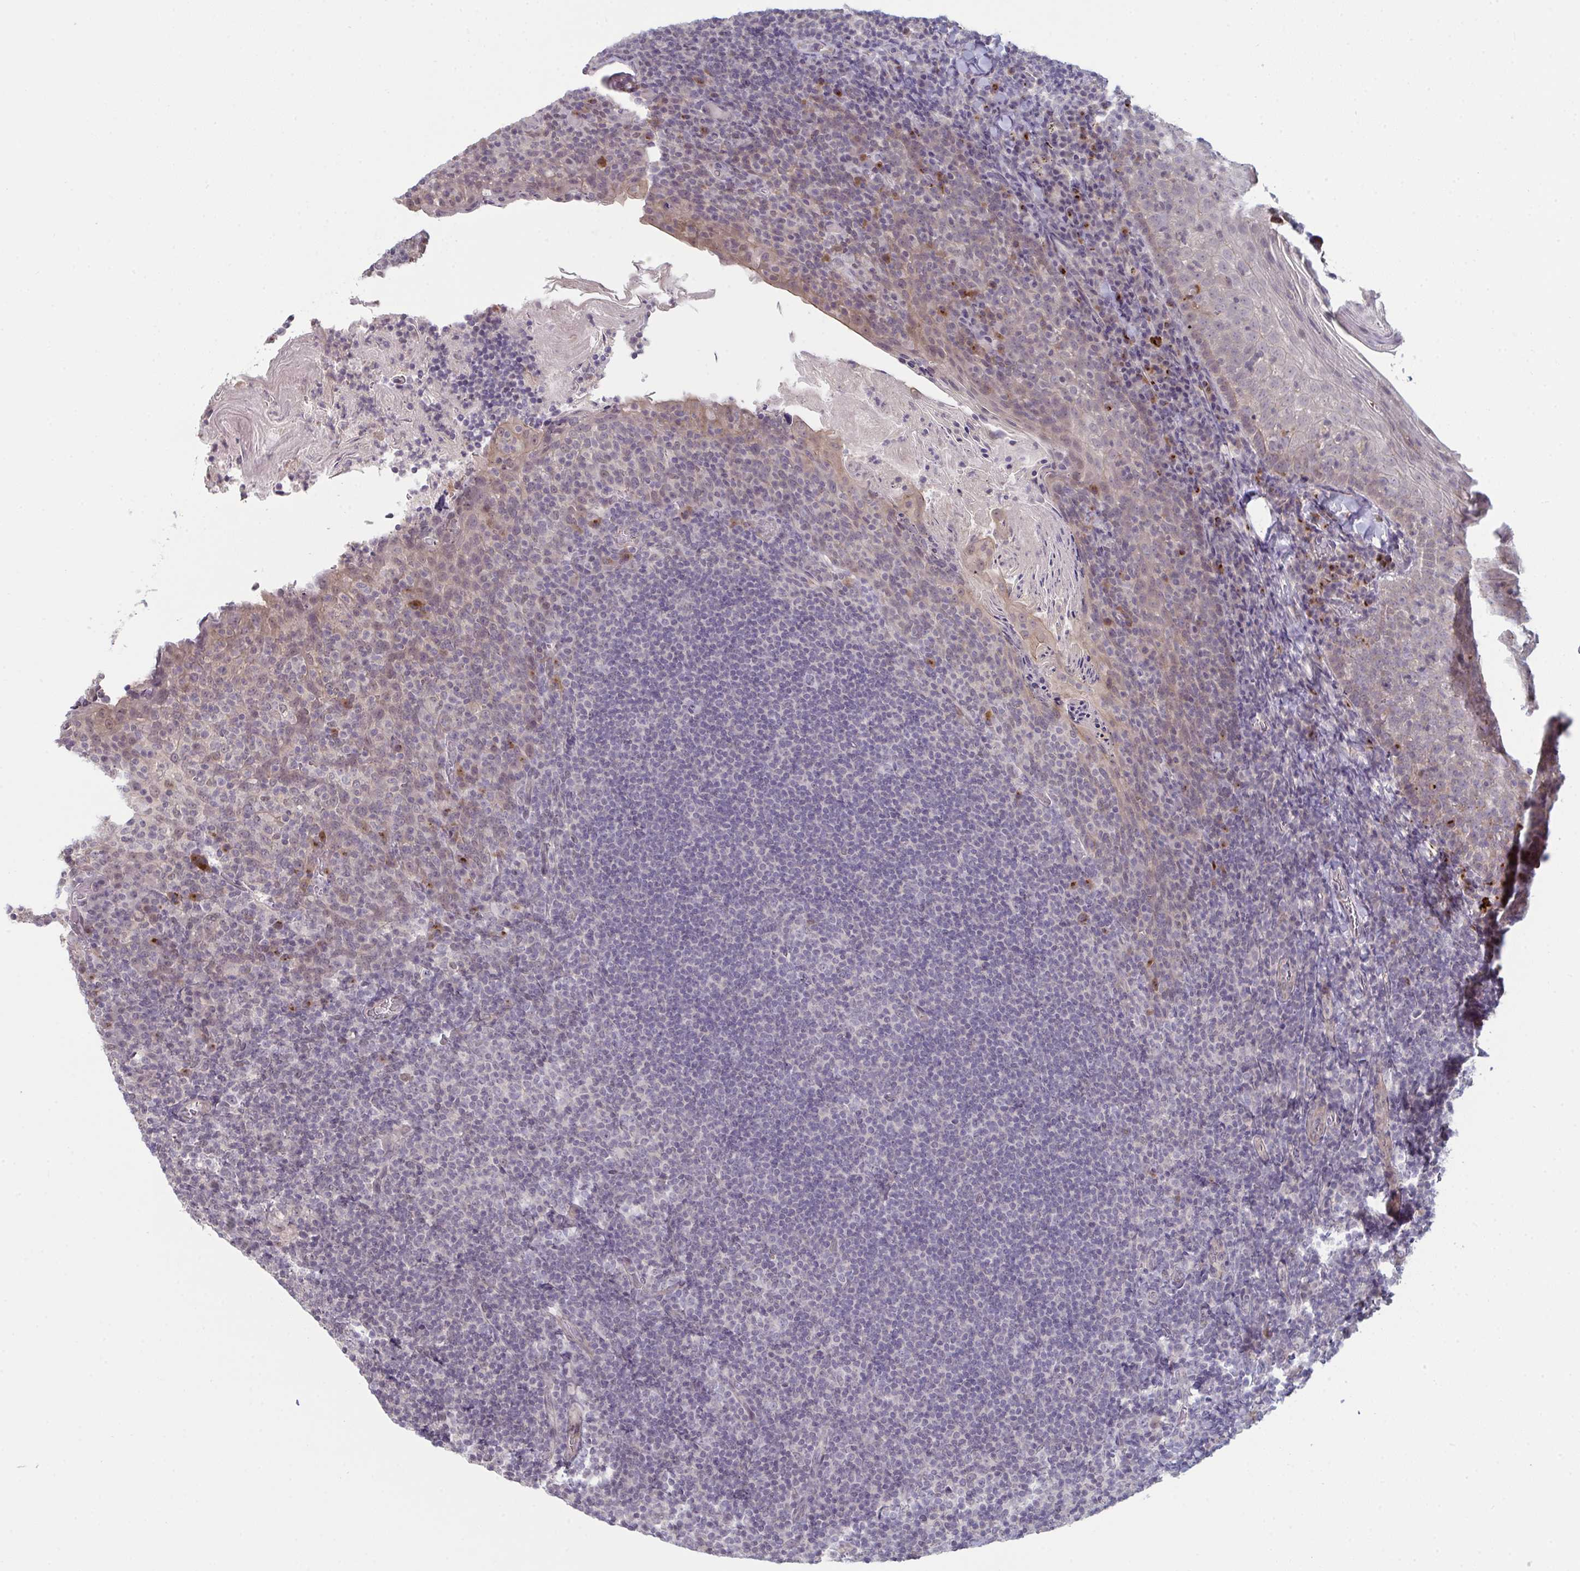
{"staining": {"intensity": "negative", "quantity": "none", "location": "none"}, "tissue": "tonsil", "cell_type": "Germinal center cells", "image_type": "normal", "snomed": [{"axis": "morphology", "description": "Normal tissue, NOS"}, {"axis": "topography", "description": "Tonsil"}], "caption": "The immunohistochemistry image has no significant expression in germinal center cells of tonsil.", "gene": "ZNF214", "patient": {"sex": "female", "age": 10}}